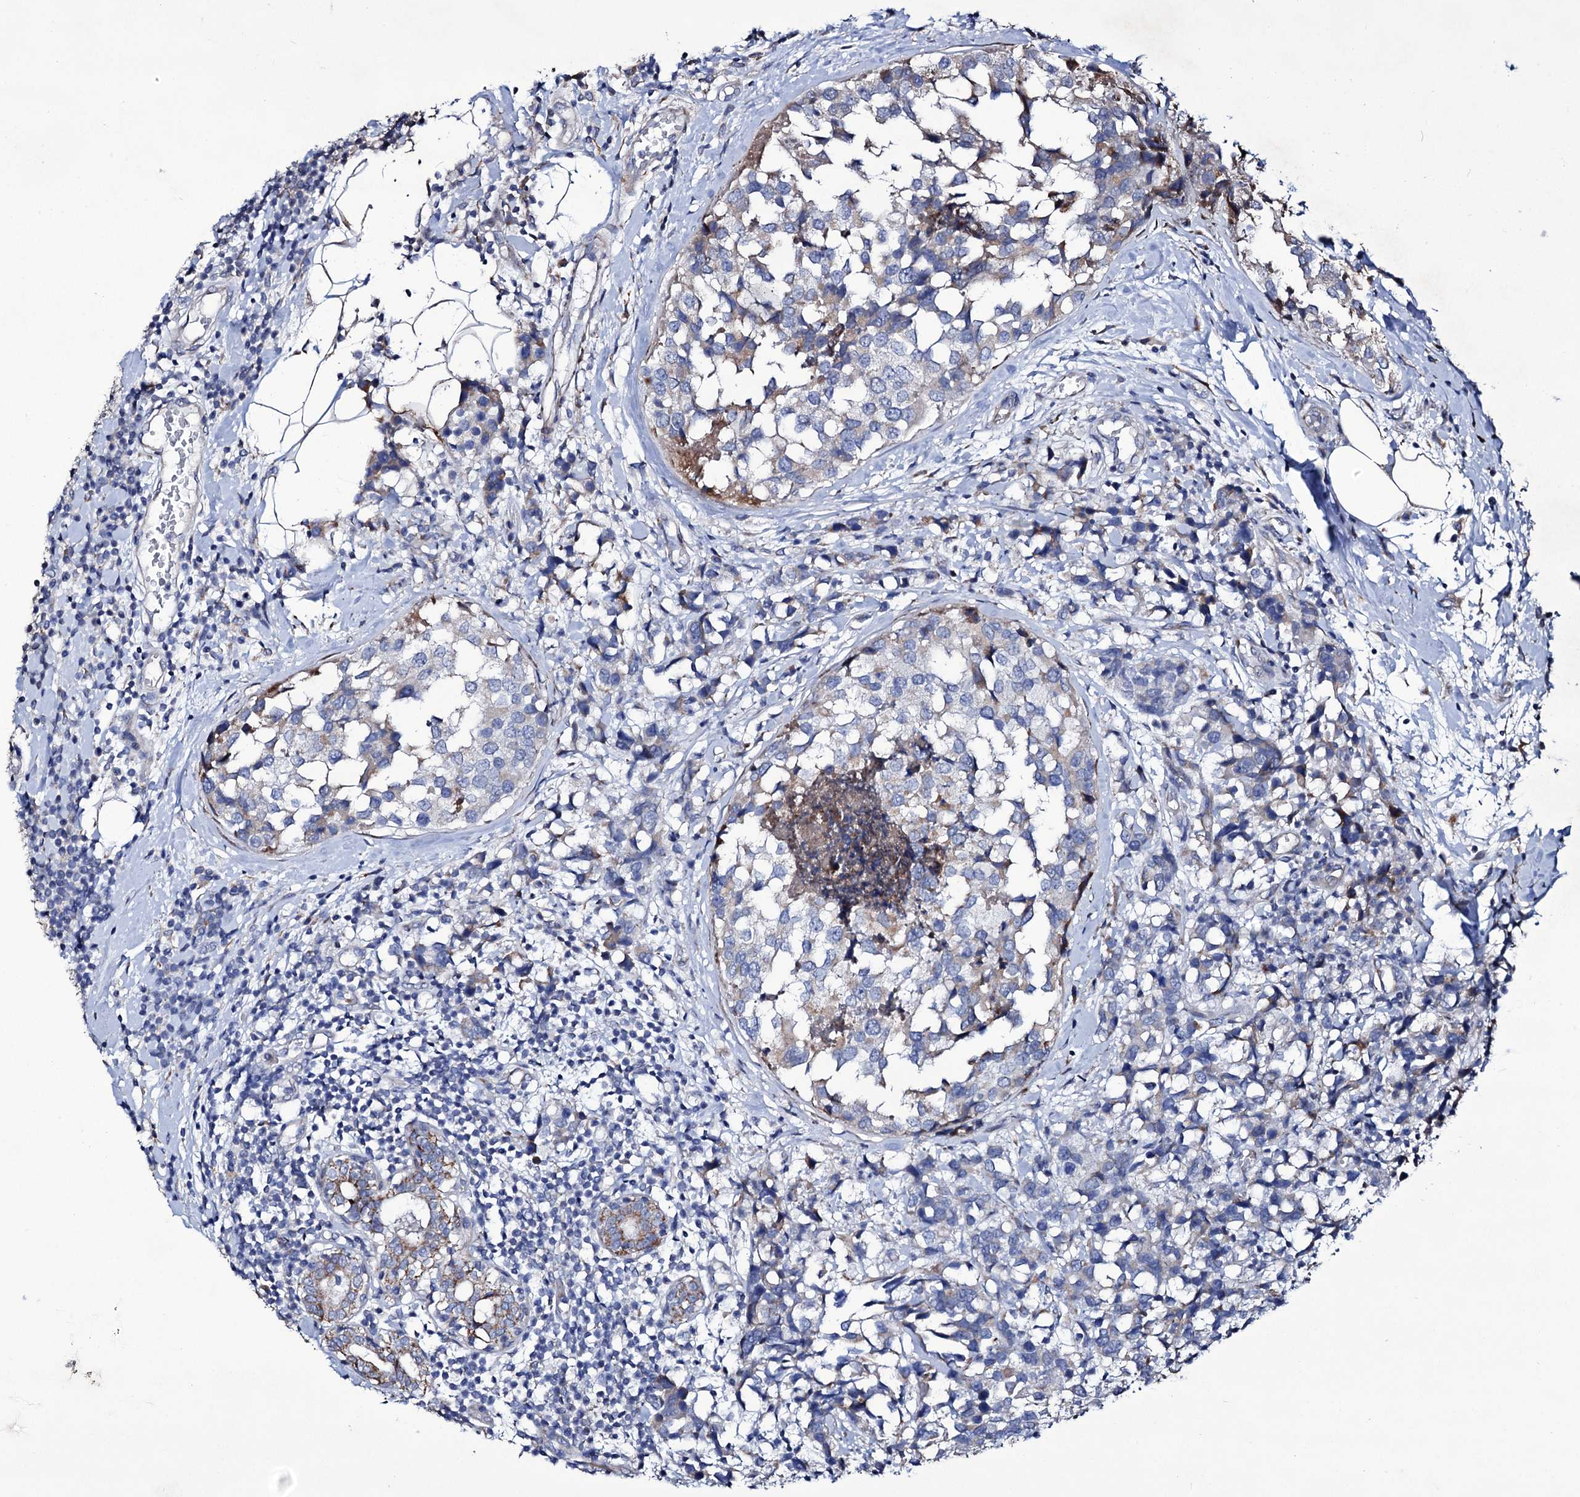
{"staining": {"intensity": "negative", "quantity": "none", "location": "none"}, "tissue": "breast cancer", "cell_type": "Tumor cells", "image_type": "cancer", "snomed": [{"axis": "morphology", "description": "Lobular carcinoma"}, {"axis": "topography", "description": "Breast"}], "caption": "This is a micrograph of immunohistochemistry (IHC) staining of lobular carcinoma (breast), which shows no expression in tumor cells.", "gene": "TUBGCP5", "patient": {"sex": "female", "age": 59}}